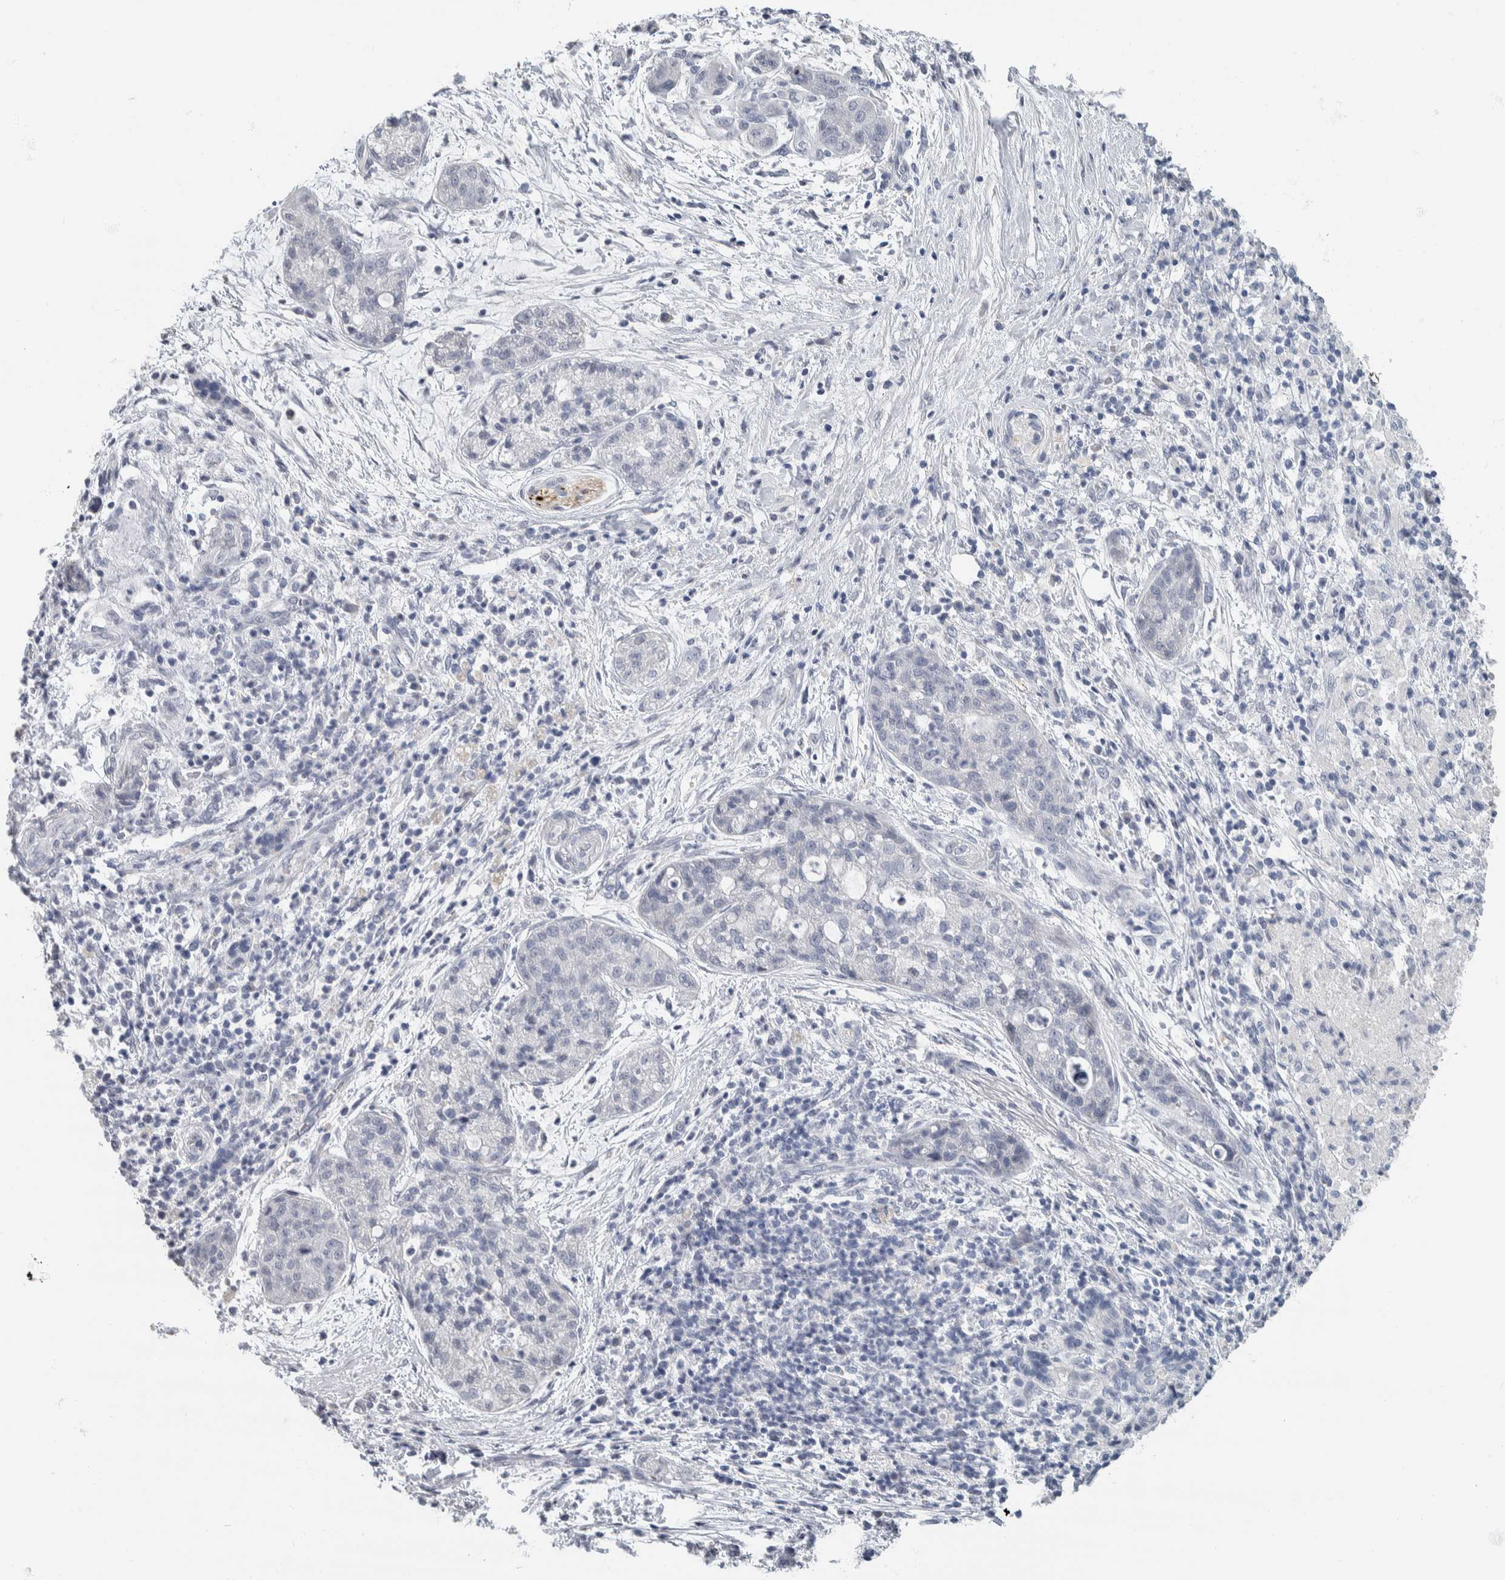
{"staining": {"intensity": "negative", "quantity": "none", "location": "none"}, "tissue": "pancreatic cancer", "cell_type": "Tumor cells", "image_type": "cancer", "snomed": [{"axis": "morphology", "description": "Adenocarcinoma, NOS"}, {"axis": "topography", "description": "Pancreas"}], "caption": "Immunohistochemistry of human pancreatic cancer (adenocarcinoma) shows no expression in tumor cells.", "gene": "NEFM", "patient": {"sex": "female", "age": 78}}